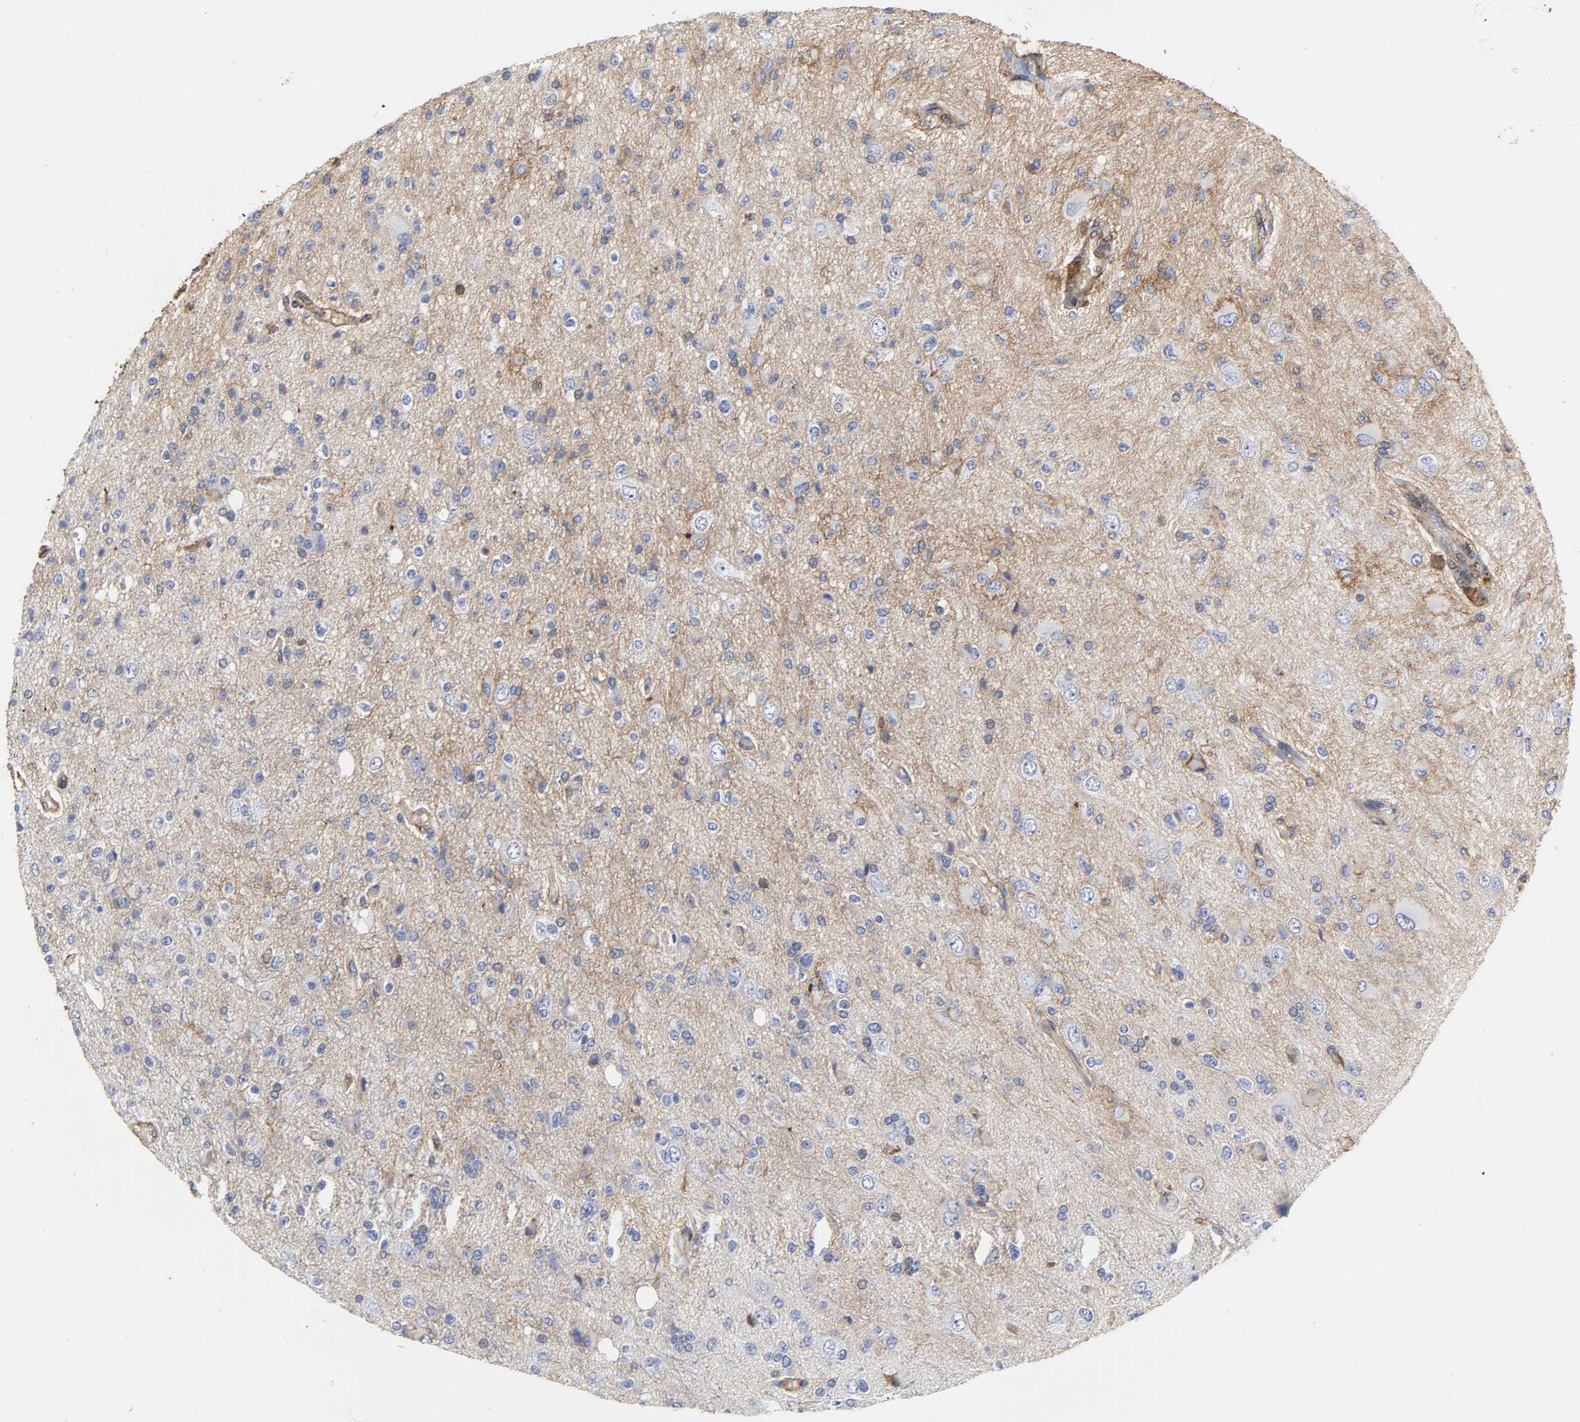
{"staining": {"intensity": "moderate", "quantity": "<25%", "location": "cytoplasmic/membranous"}, "tissue": "glioma", "cell_type": "Tumor cells", "image_type": "cancer", "snomed": [{"axis": "morphology", "description": "Glioma, malignant, High grade"}, {"axis": "topography", "description": "Brain"}], "caption": "Tumor cells show low levels of moderate cytoplasmic/membranous positivity in about <25% of cells in human malignant glioma (high-grade).", "gene": "ANXA2", "patient": {"sex": "male", "age": 47}}